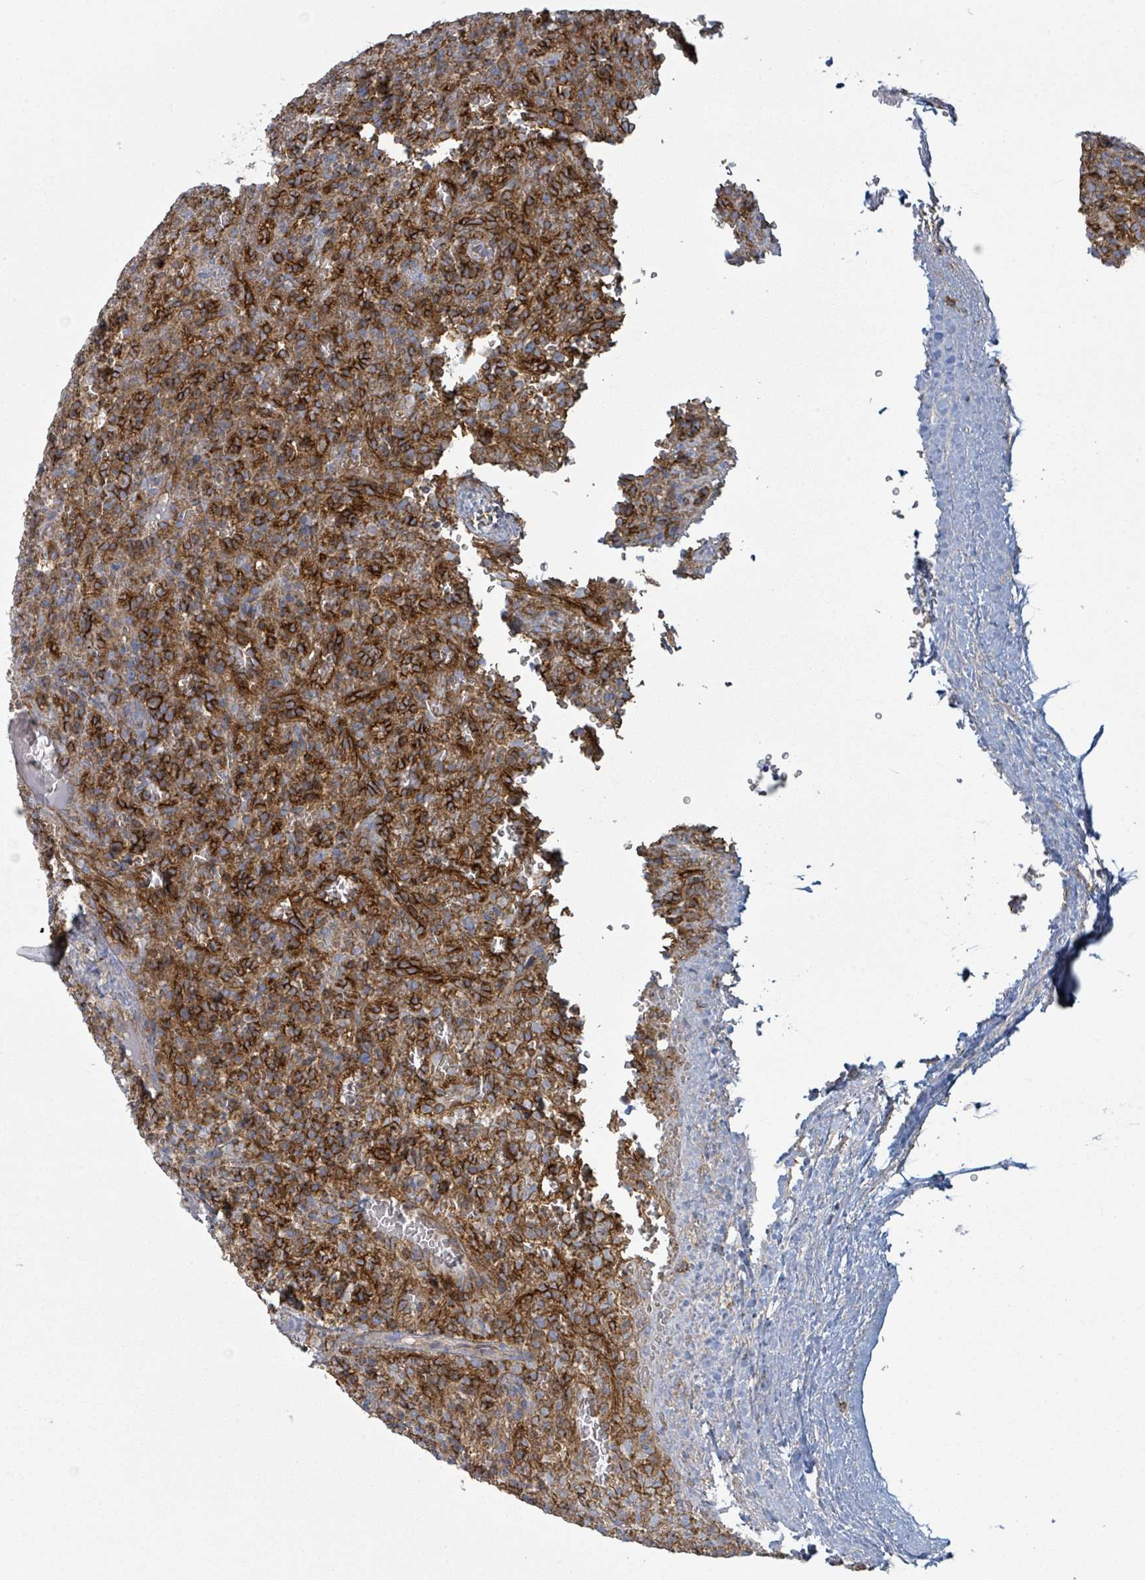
{"staining": {"intensity": "moderate", "quantity": "25%-75%", "location": "cytoplasmic/membranous"}, "tissue": "lymphoma", "cell_type": "Tumor cells", "image_type": "cancer", "snomed": [{"axis": "morphology", "description": "Malignant lymphoma, non-Hodgkin's type, Low grade"}, {"axis": "topography", "description": "Spleen"}], "caption": "Immunohistochemical staining of lymphoma shows medium levels of moderate cytoplasmic/membranous protein staining in approximately 25%-75% of tumor cells.", "gene": "TNFRSF14", "patient": {"sex": "female", "age": 64}}